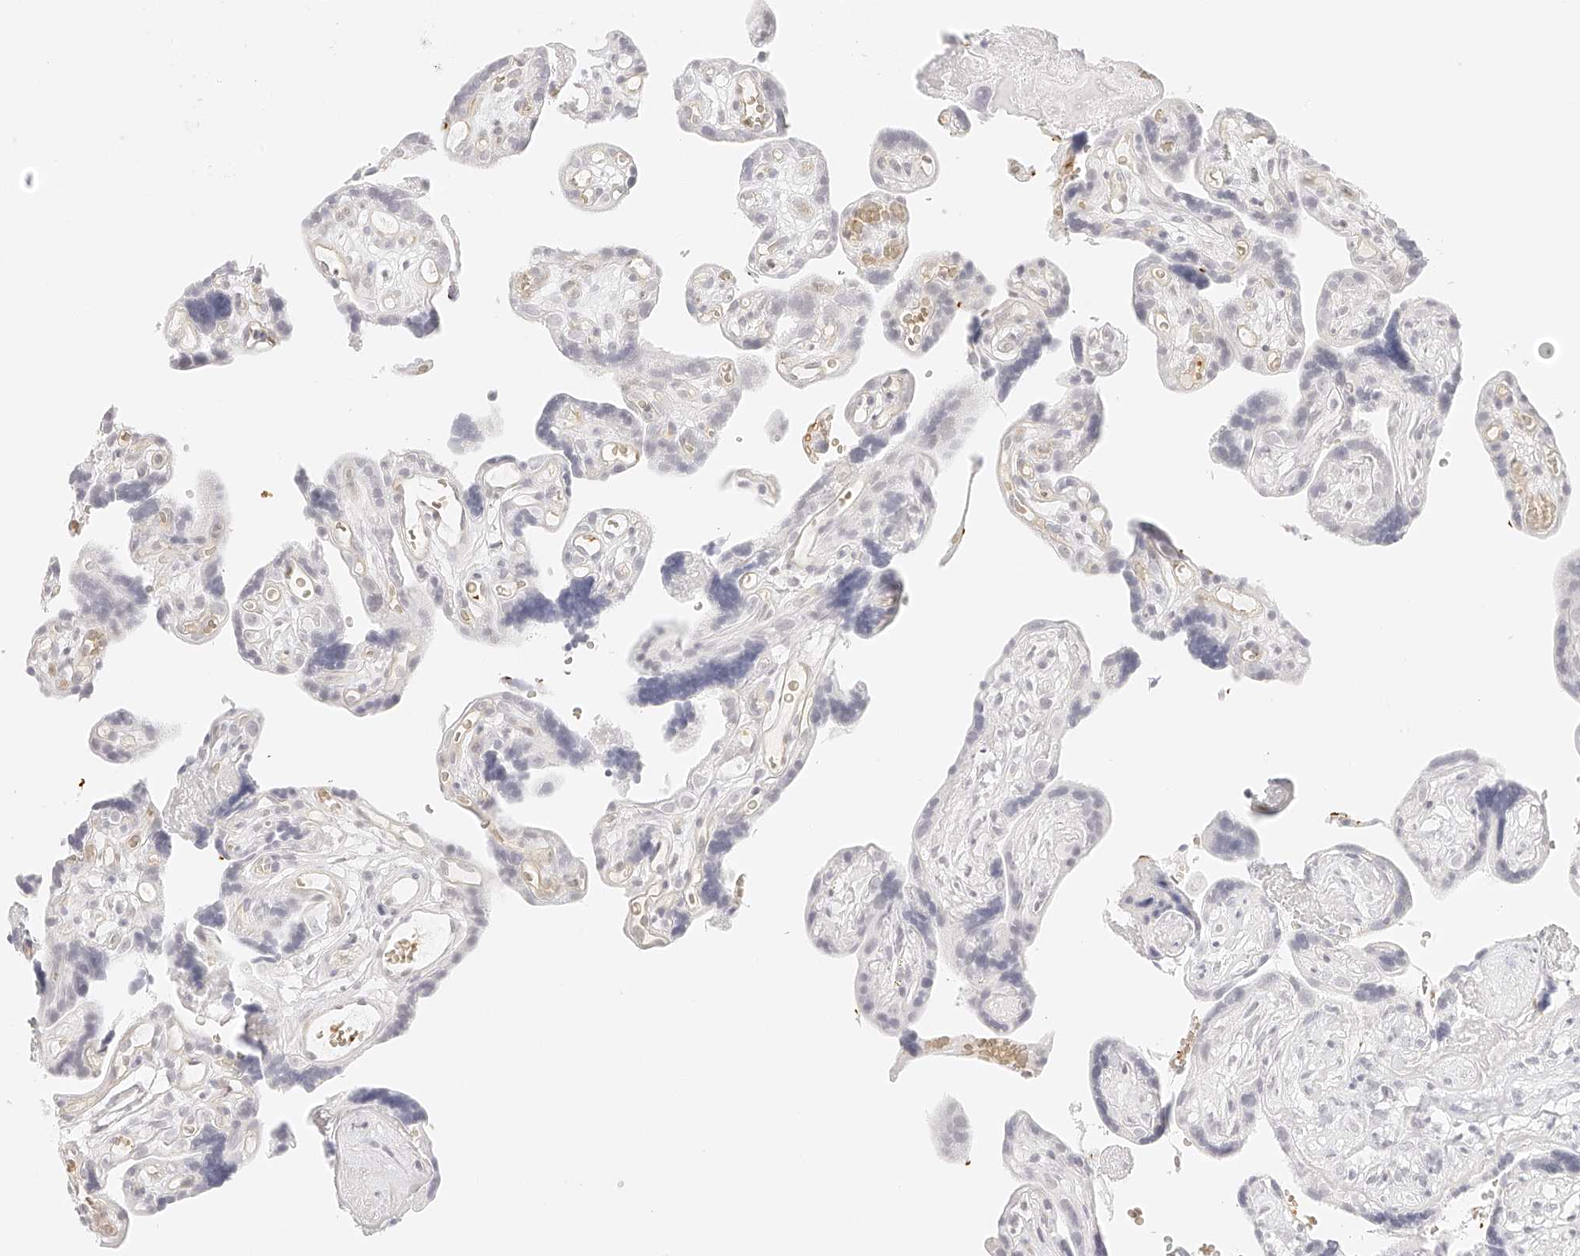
{"staining": {"intensity": "negative", "quantity": "none", "location": "none"}, "tissue": "placenta", "cell_type": "Decidual cells", "image_type": "normal", "snomed": [{"axis": "morphology", "description": "Normal tissue, NOS"}, {"axis": "topography", "description": "Placenta"}], "caption": "A high-resolution photomicrograph shows immunohistochemistry staining of benign placenta, which exhibits no significant staining in decidual cells.", "gene": "ZFP69", "patient": {"sex": "female", "age": 30}}